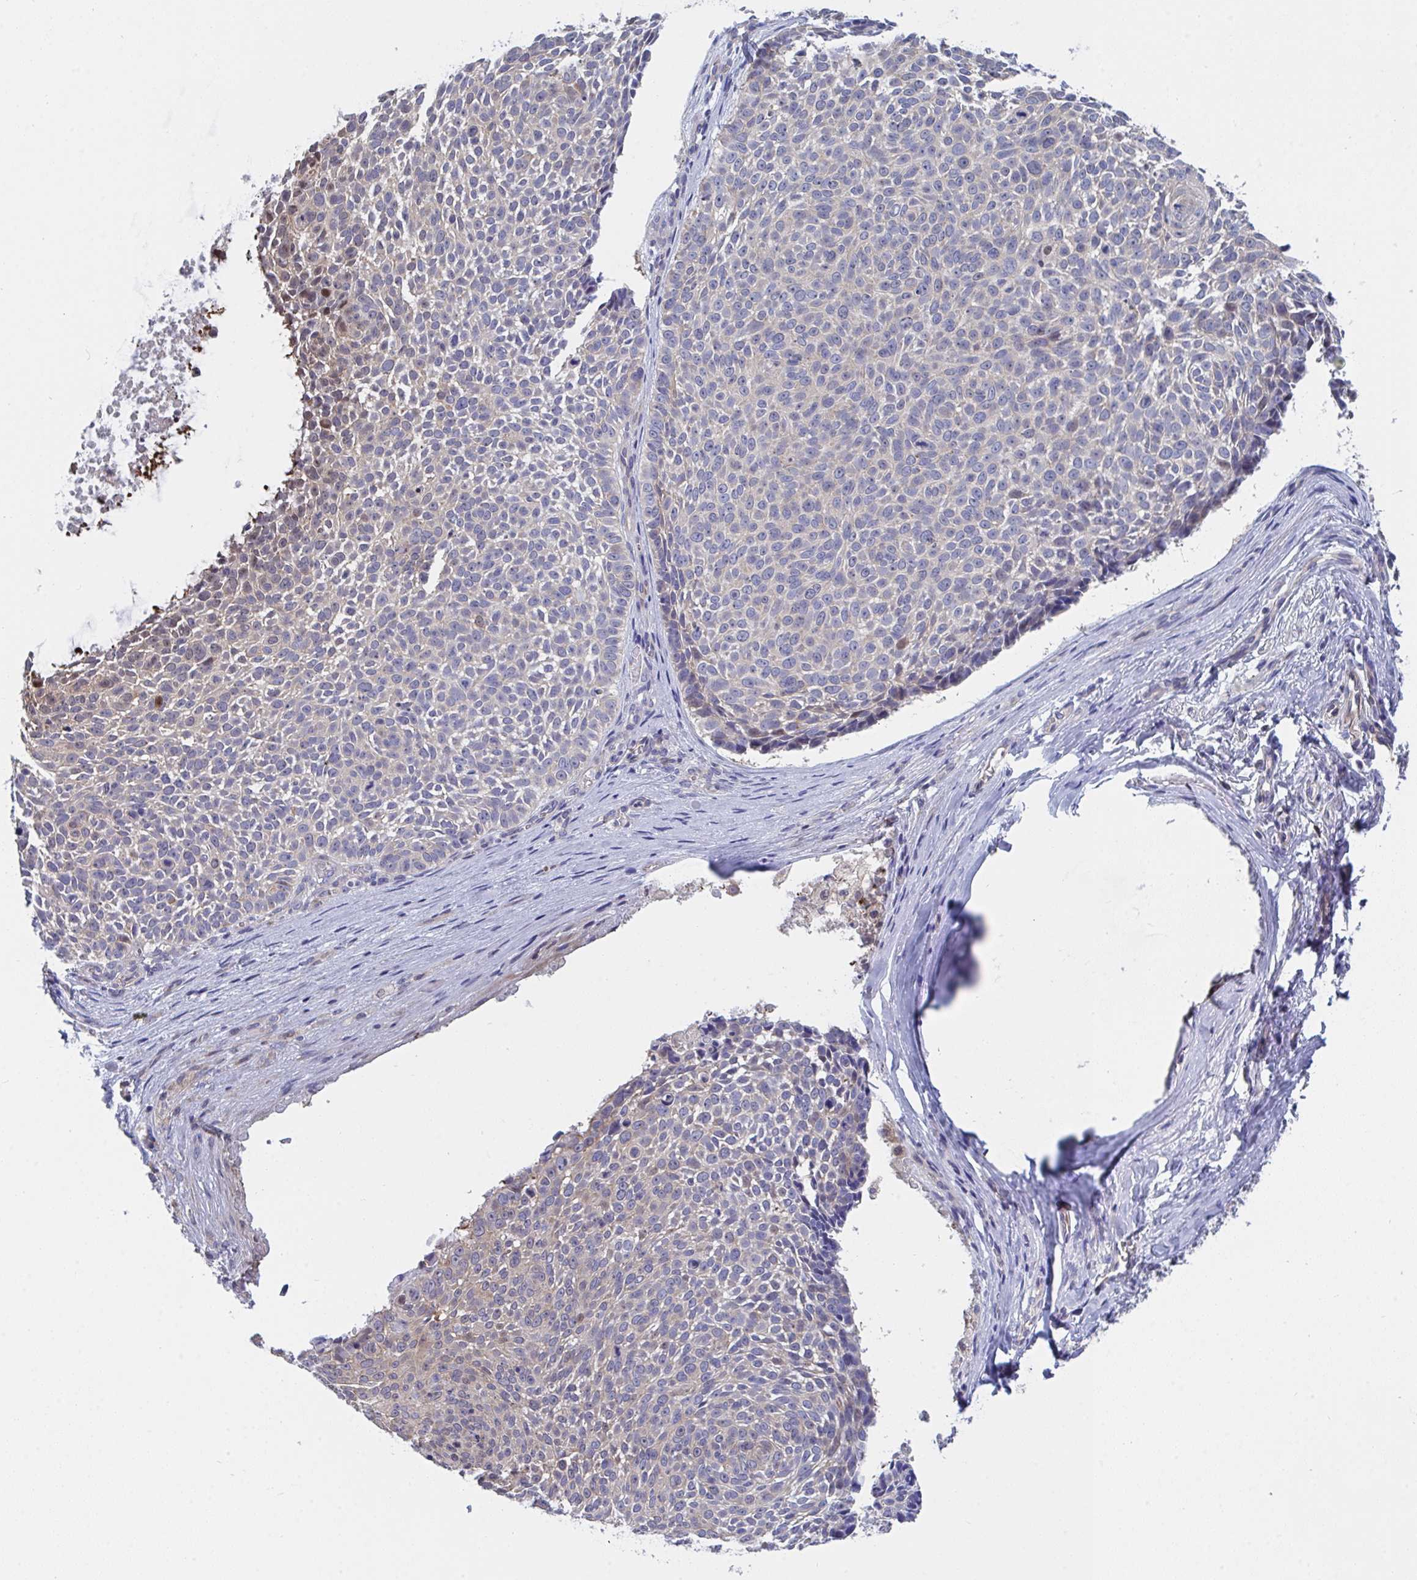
{"staining": {"intensity": "weak", "quantity": "<25%", "location": "cytoplasmic/membranous,nuclear"}, "tissue": "skin cancer", "cell_type": "Tumor cells", "image_type": "cancer", "snomed": [{"axis": "morphology", "description": "Basal cell carcinoma"}, {"axis": "topography", "description": "Skin"}, {"axis": "topography", "description": "Skin of face"}, {"axis": "topography", "description": "Skin of nose"}], "caption": "This is an immunohistochemistry (IHC) micrograph of skin cancer. There is no expression in tumor cells.", "gene": "P2RX3", "patient": {"sex": "female", "age": 86}}